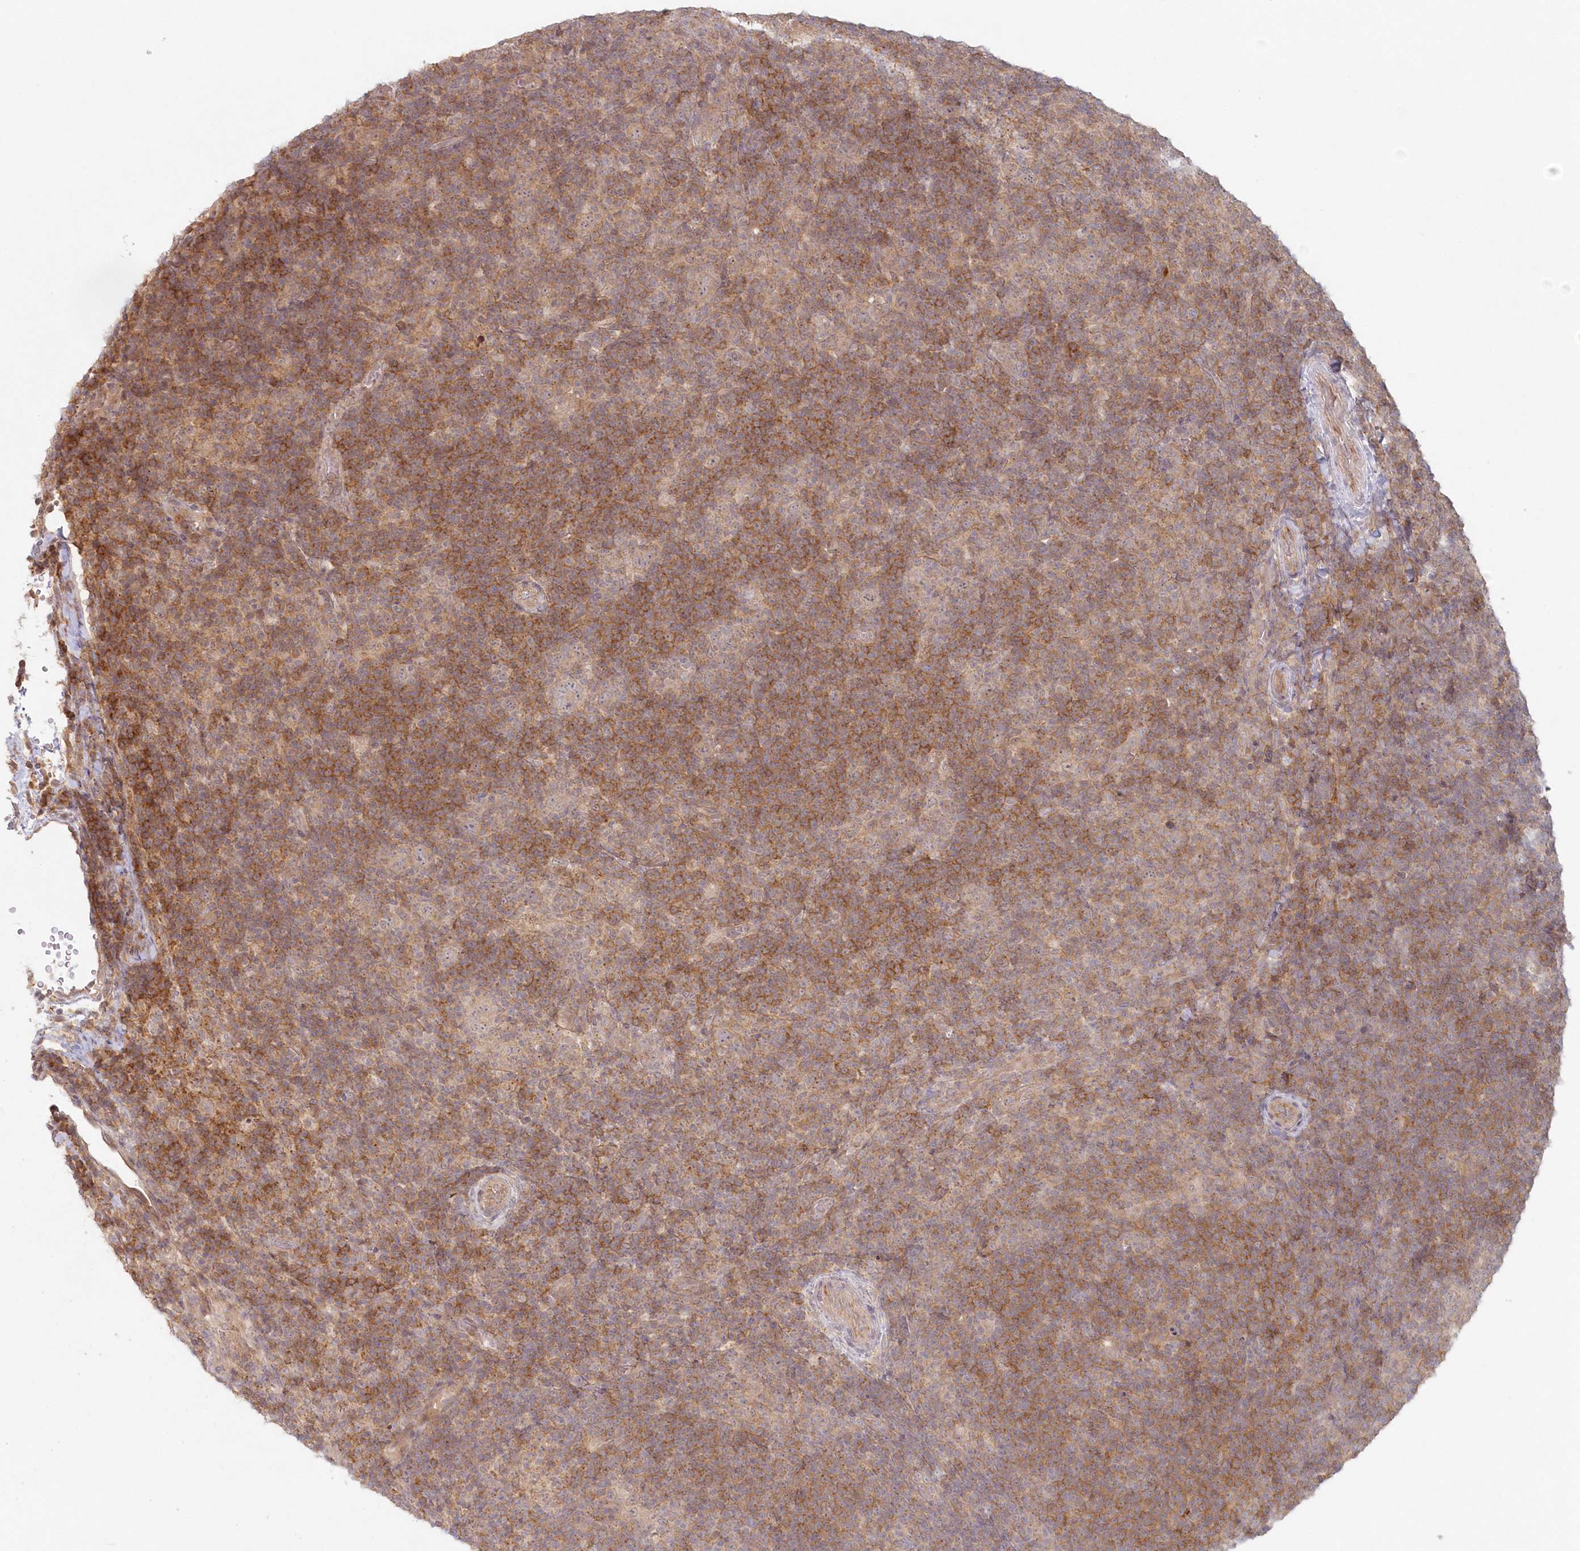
{"staining": {"intensity": "weak", "quantity": ">75%", "location": "cytoplasmic/membranous,nuclear"}, "tissue": "lymphoma", "cell_type": "Tumor cells", "image_type": "cancer", "snomed": [{"axis": "morphology", "description": "Hodgkin's disease, NOS"}, {"axis": "topography", "description": "Lymph node"}], "caption": "The immunohistochemical stain shows weak cytoplasmic/membranous and nuclear staining in tumor cells of lymphoma tissue.", "gene": "TOGARAM2", "patient": {"sex": "female", "age": 57}}